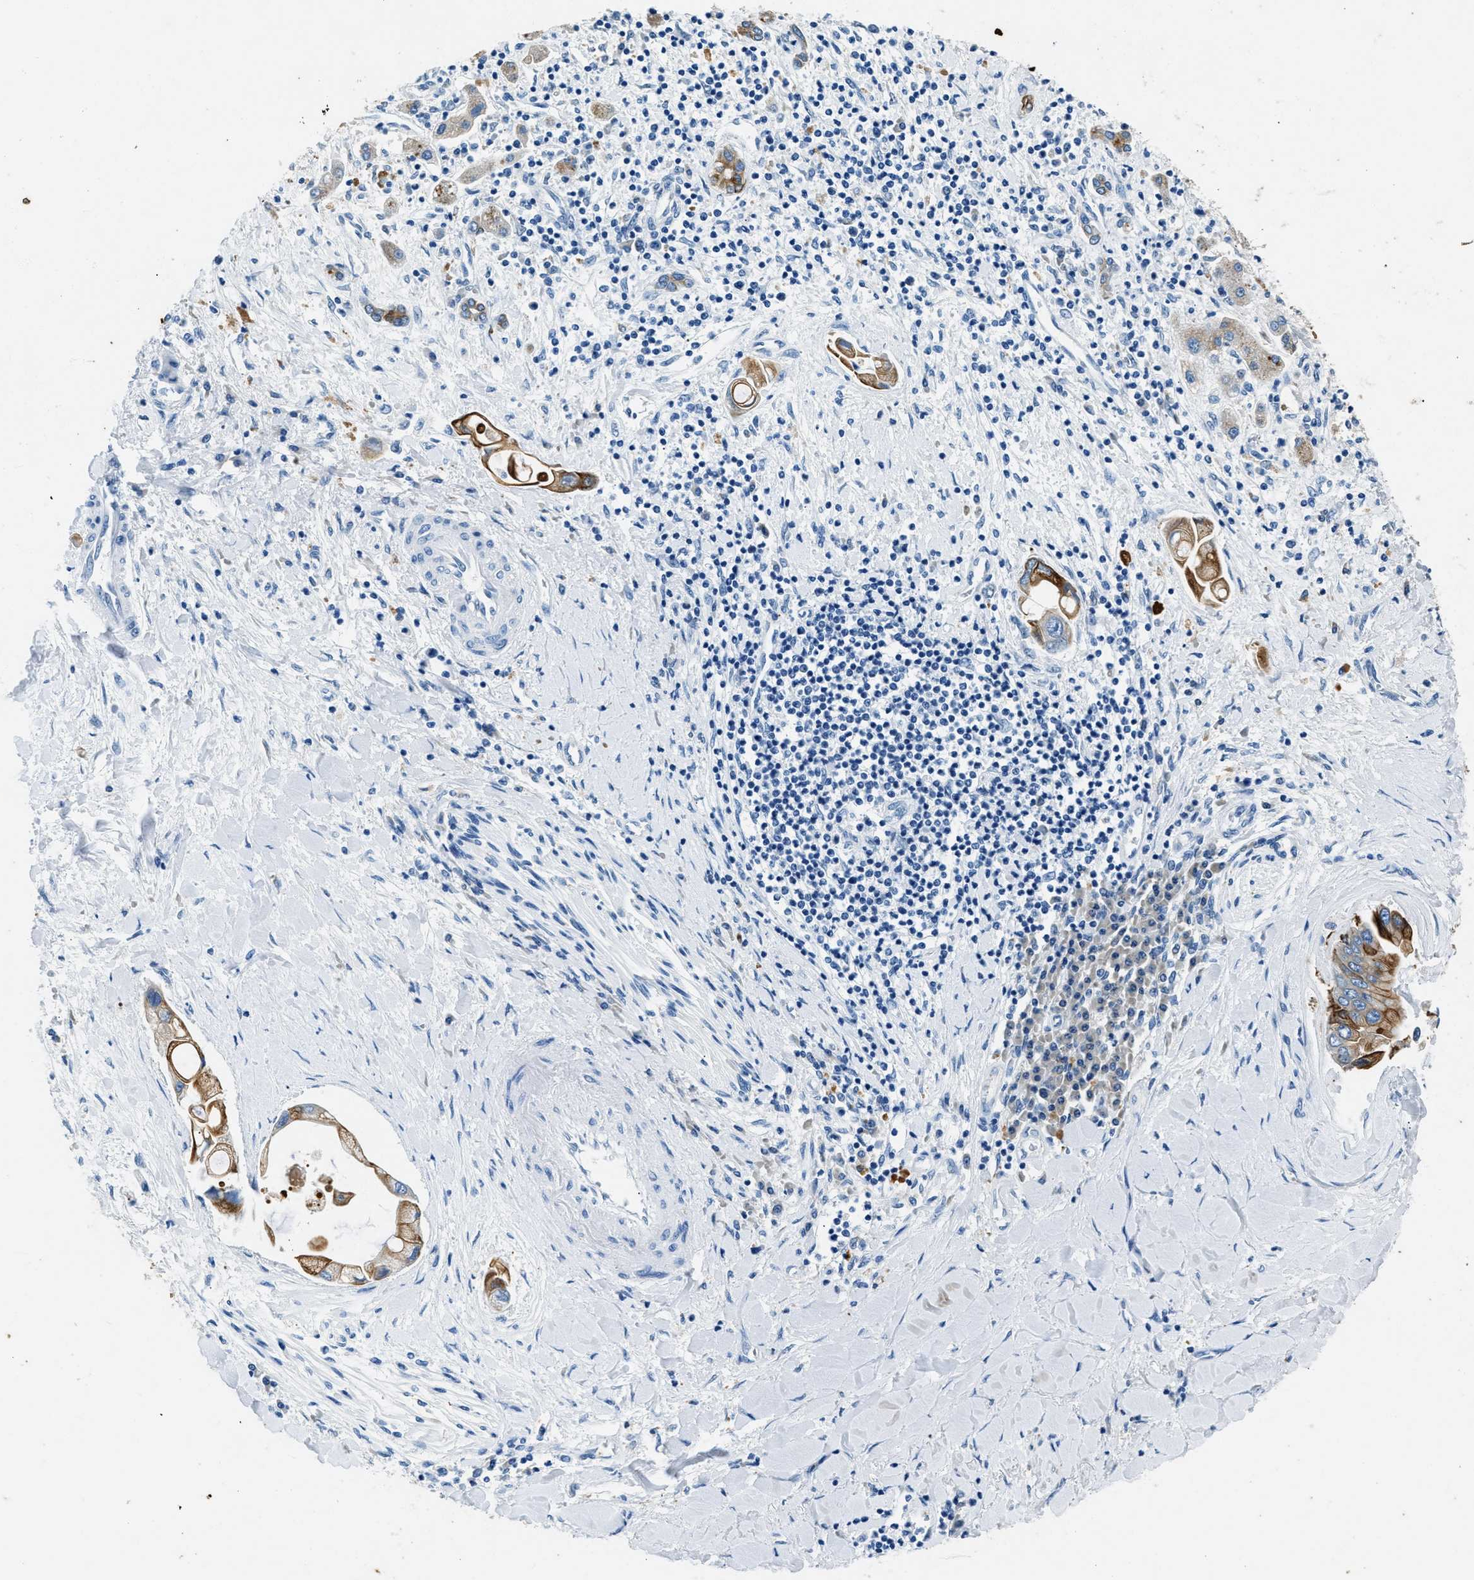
{"staining": {"intensity": "moderate", "quantity": ">75%", "location": "cytoplasmic/membranous"}, "tissue": "liver cancer", "cell_type": "Tumor cells", "image_type": "cancer", "snomed": [{"axis": "morphology", "description": "Cholangiocarcinoma"}, {"axis": "topography", "description": "Liver"}], "caption": "Protein expression by immunohistochemistry reveals moderate cytoplasmic/membranous staining in approximately >75% of tumor cells in liver cancer.", "gene": "CFAP20", "patient": {"sex": "male", "age": 50}}